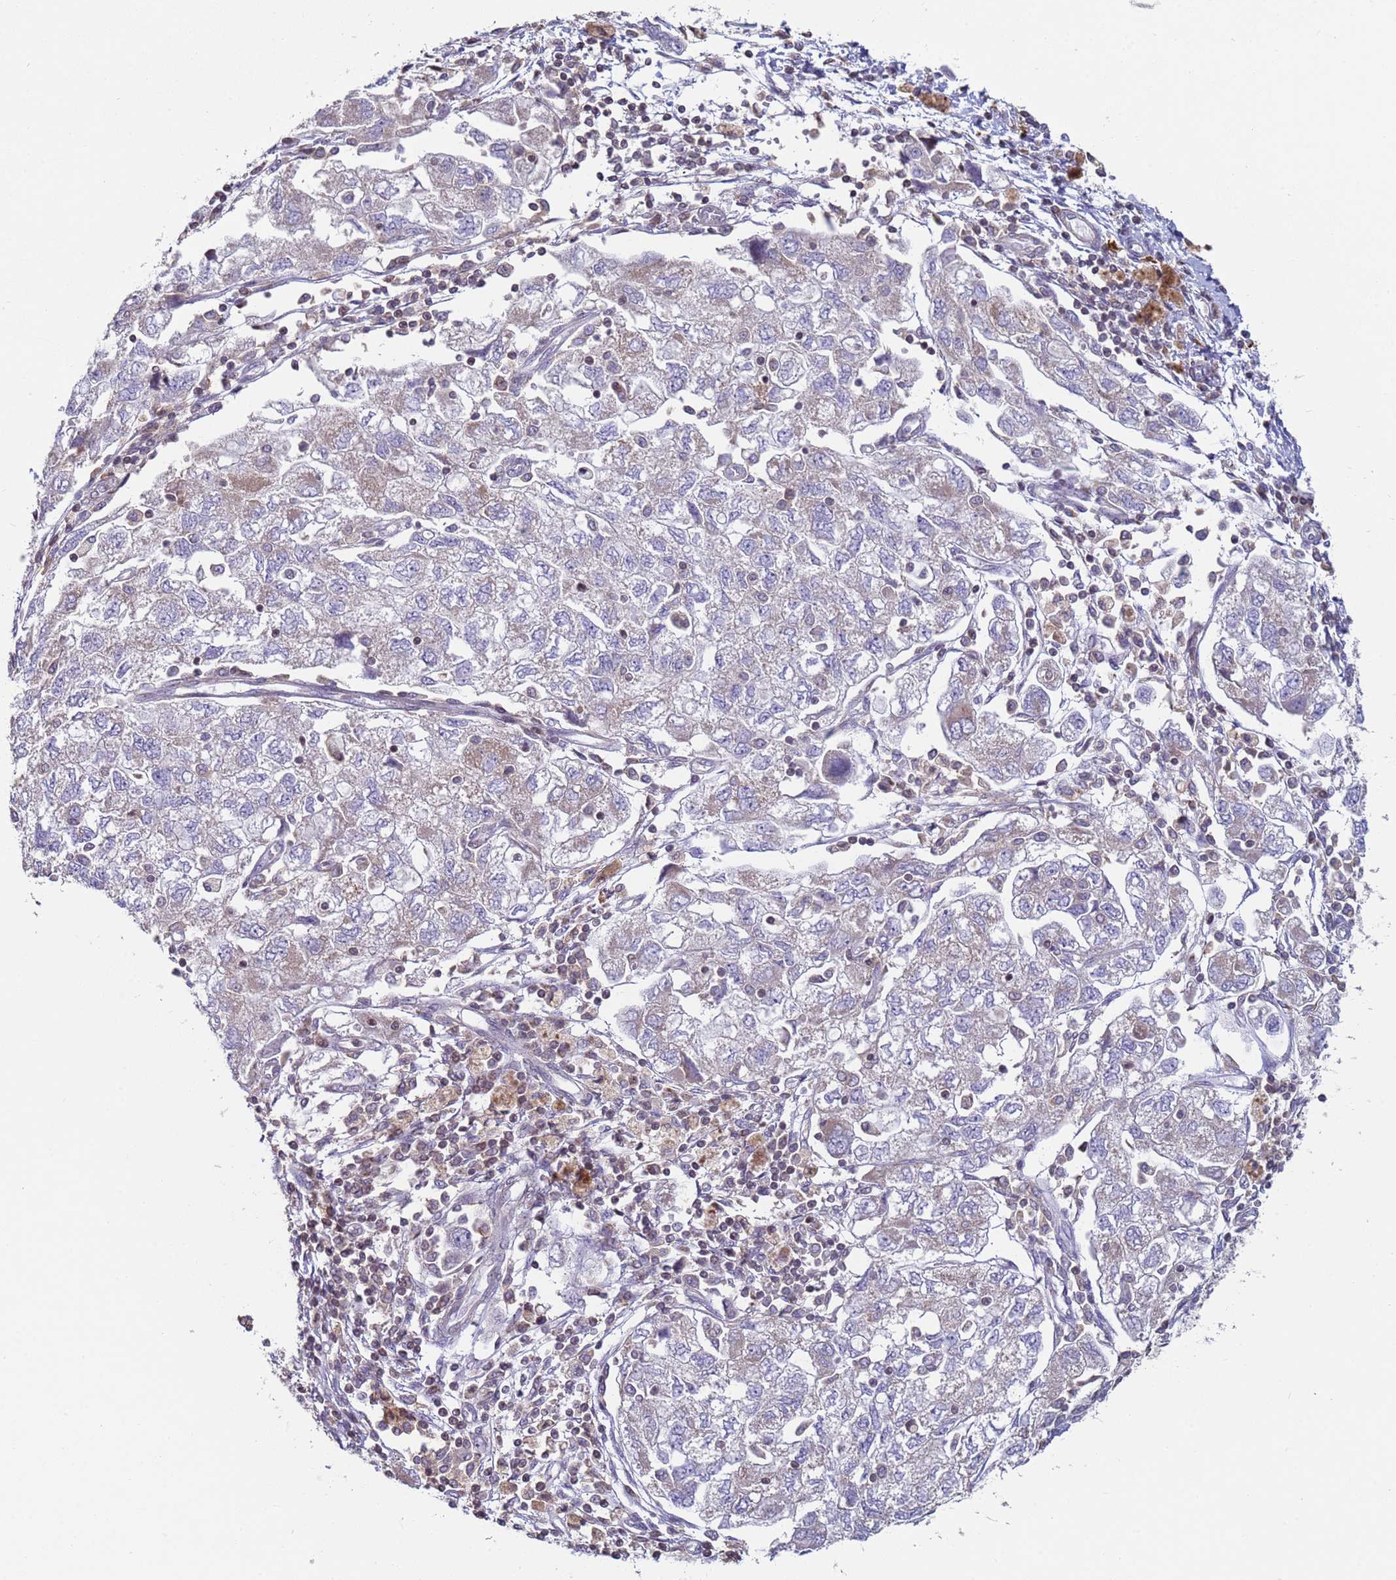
{"staining": {"intensity": "negative", "quantity": "none", "location": "none"}, "tissue": "ovarian cancer", "cell_type": "Tumor cells", "image_type": "cancer", "snomed": [{"axis": "morphology", "description": "Carcinoma, NOS"}, {"axis": "morphology", "description": "Cystadenocarcinoma, serous, NOS"}, {"axis": "topography", "description": "Ovary"}], "caption": "Tumor cells show no significant positivity in serous cystadenocarcinoma (ovarian).", "gene": "SNAPC4", "patient": {"sex": "female", "age": 69}}